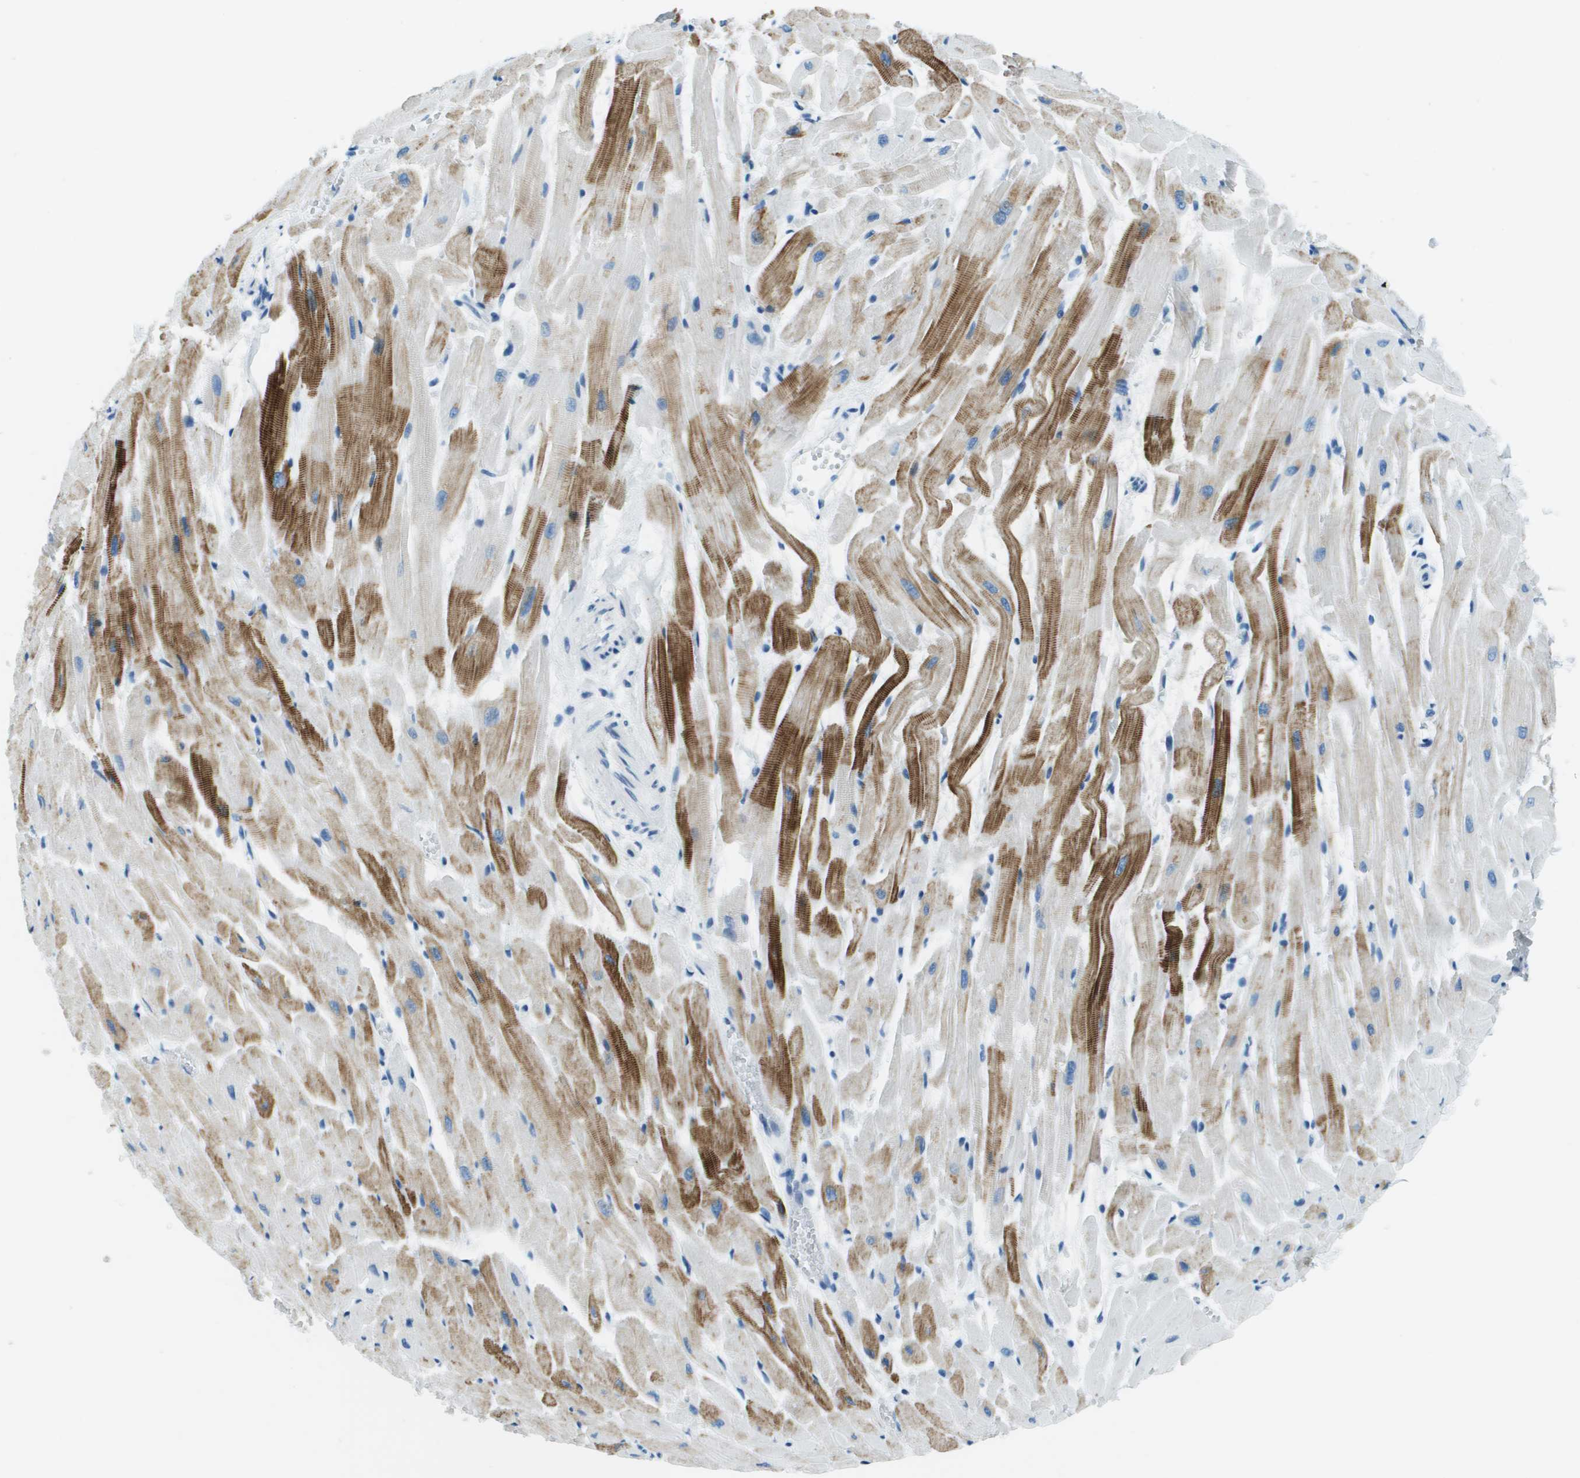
{"staining": {"intensity": "strong", "quantity": "25%-75%", "location": "cytoplasmic/membranous"}, "tissue": "heart muscle", "cell_type": "Cardiomyocytes", "image_type": "normal", "snomed": [{"axis": "morphology", "description": "Normal tissue, NOS"}, {"axis": "topography", "description": "Heart"}], "caption": "This micrograph exhibits IHC staining of unremarkable human heart muscle, with high strong cytoplasmic/membranous positivity in approximately 25%-75% of cardiomyocytes.", "gene": "SLC16A10", "patient": {"sex": "female", "age": 19}}